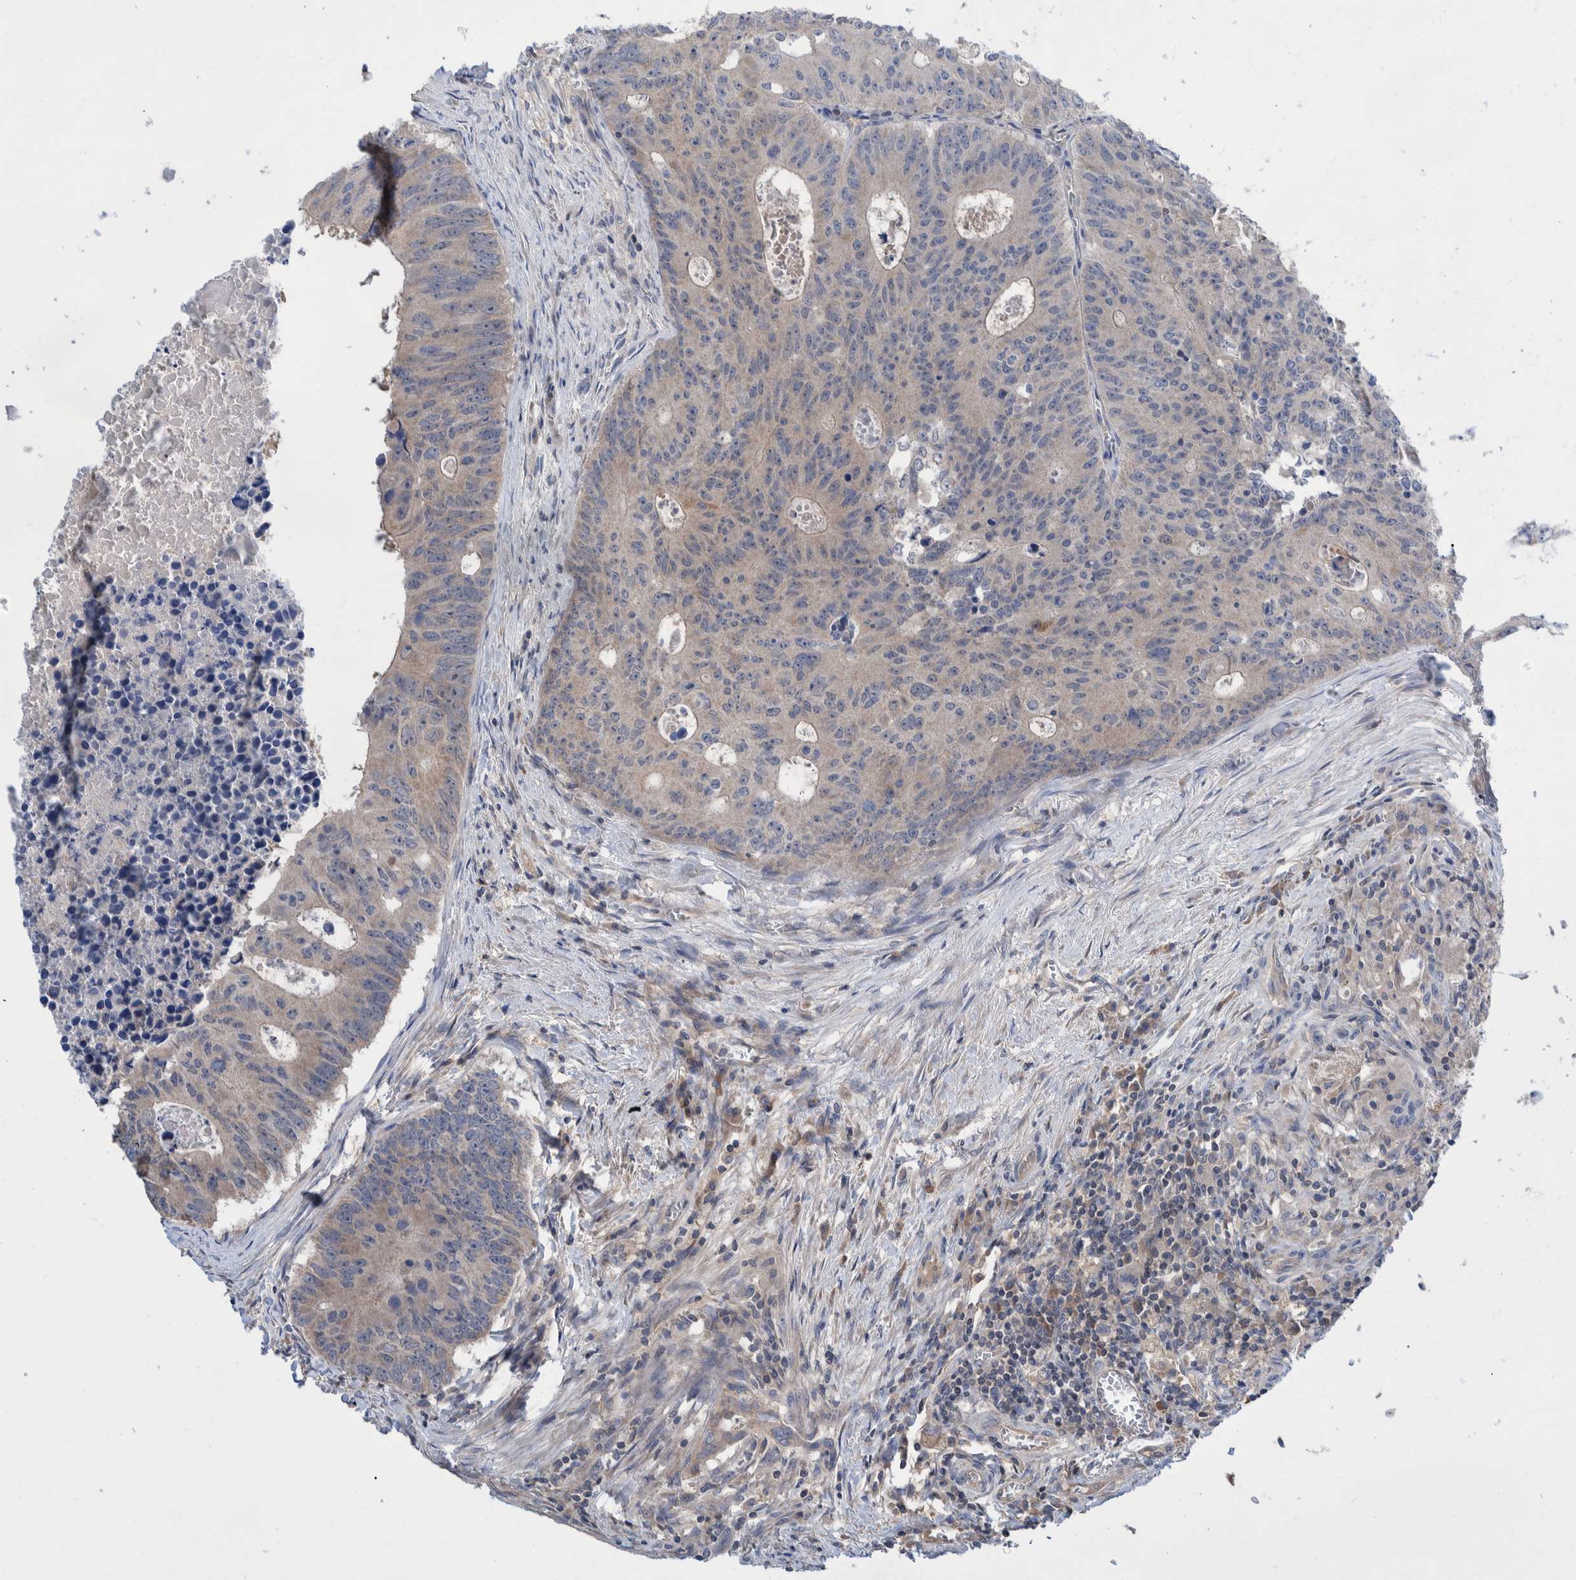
{"staining": {"intensity": "weak", "quantity": "<25%", "location": "cytoplasmic/membranous"}, "tissue": "colorectal cancer", "cell_type": "Tumor cells", "image_type": "cancer", "snomed": [{"axis": "morphology", "description": "Adenocarcinoma, NOS"}, {"axis": "topography", "description": "Colon"}], "caption": "Immunohistochemical staining of adenocarcinoma (colorectal) shows no significant staining in tumor cells. (DAB (3,3'-diaminobenzidine) immunohistochemistry (IHC), high magnification).", "gene": "PLPBP", "patient": {"sex": "male", "age": 87}}